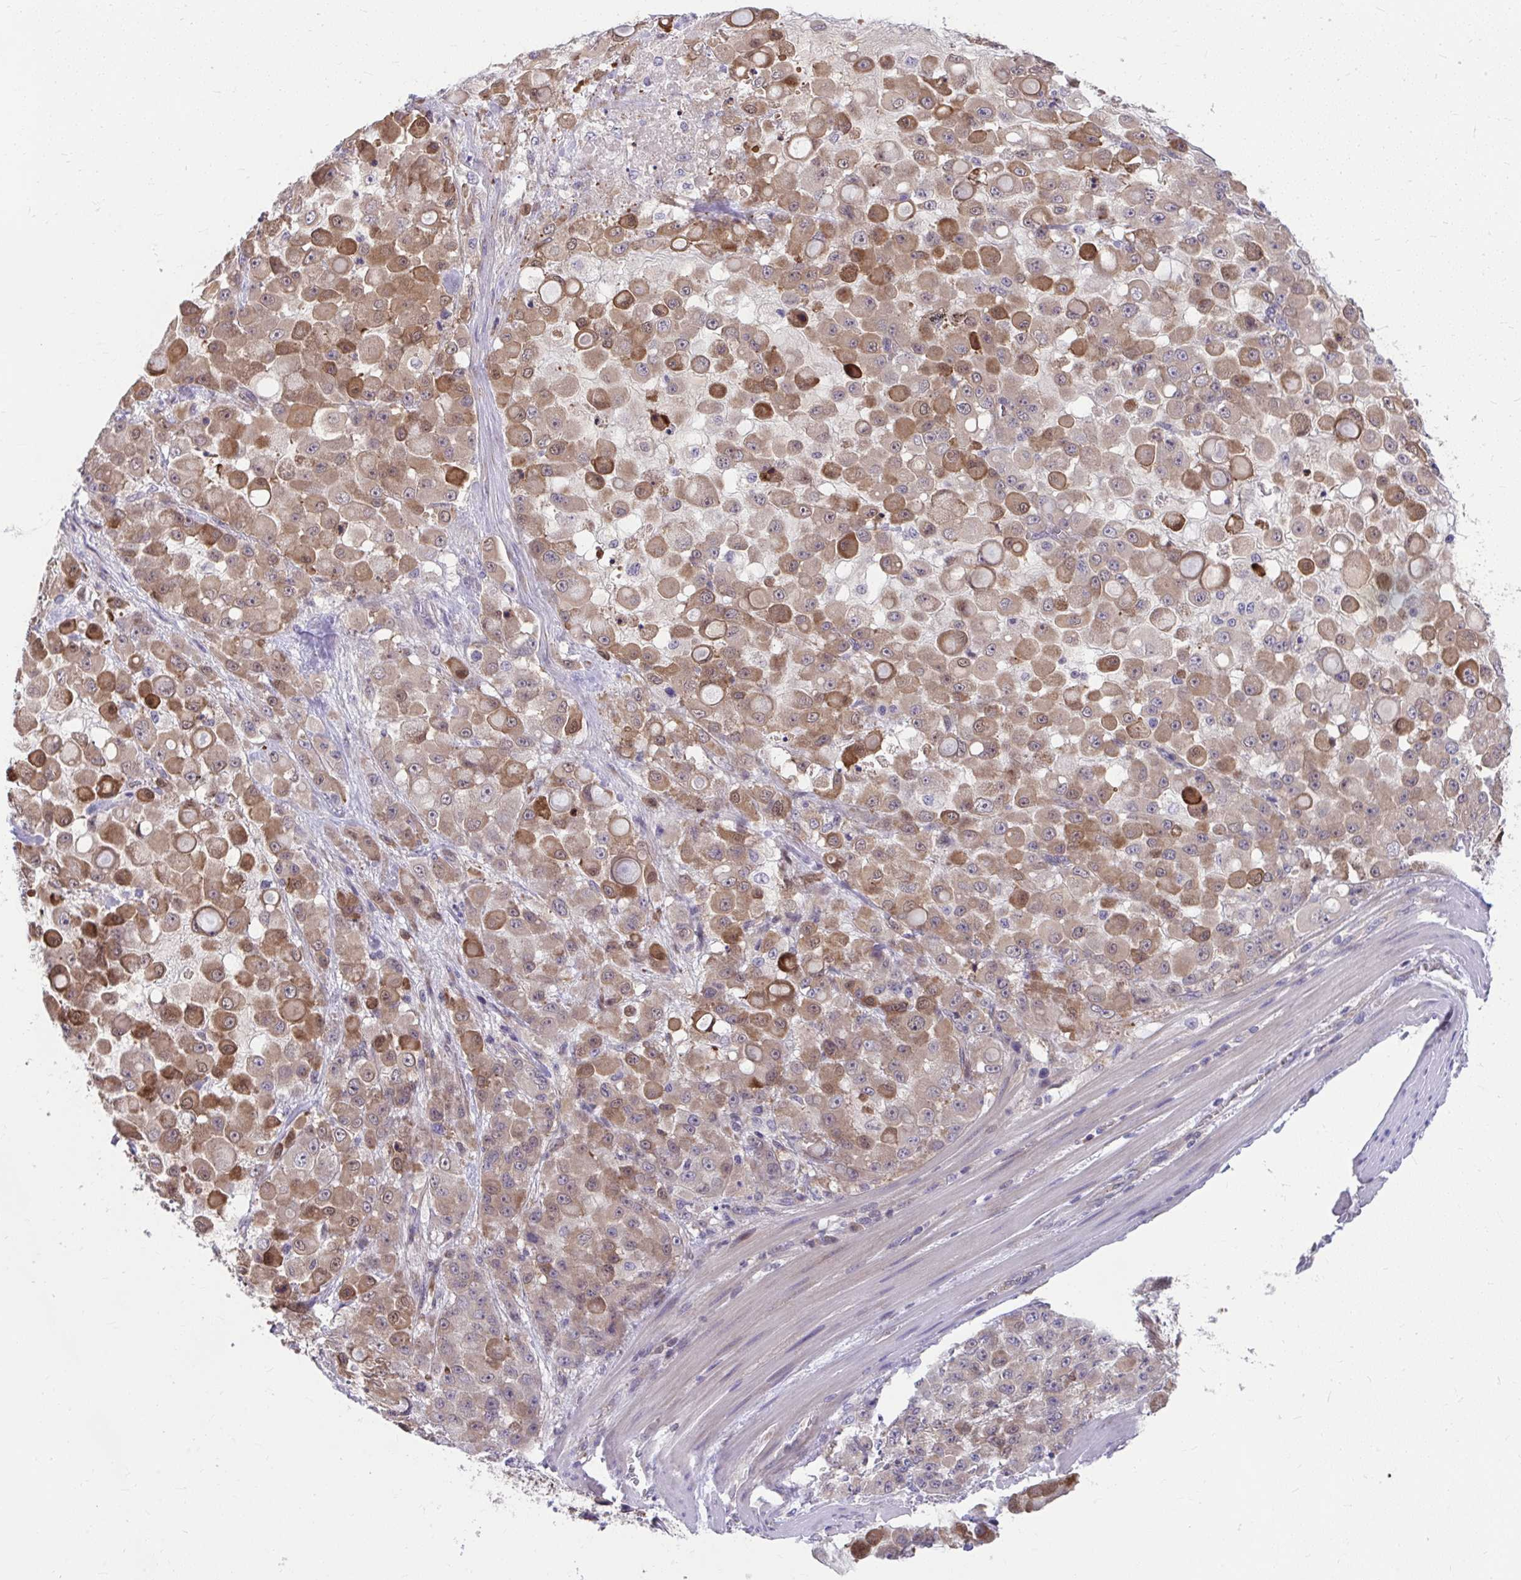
{"staining": {"intensity": "moderate", "quantity": ">75%", "location": "cytoplasmic/membranous"}, "tissue": "stomach cancer", "cell_type": "Tumor cells", "image_type": "cancer", "snomed": [{"axis": "morphology", "description": "Adenocarcinoma, NOS"}, {"axis": "topography", "description": "Stomach"}], "caption": "Brown immunohistochemical staining in human stomach cancer reveals moderate cytoplasmic/membranous expression in approximately >75% of tumor cells.", "gene": "PCDHB7", "patient": {"sex": "female", "age": 76}}